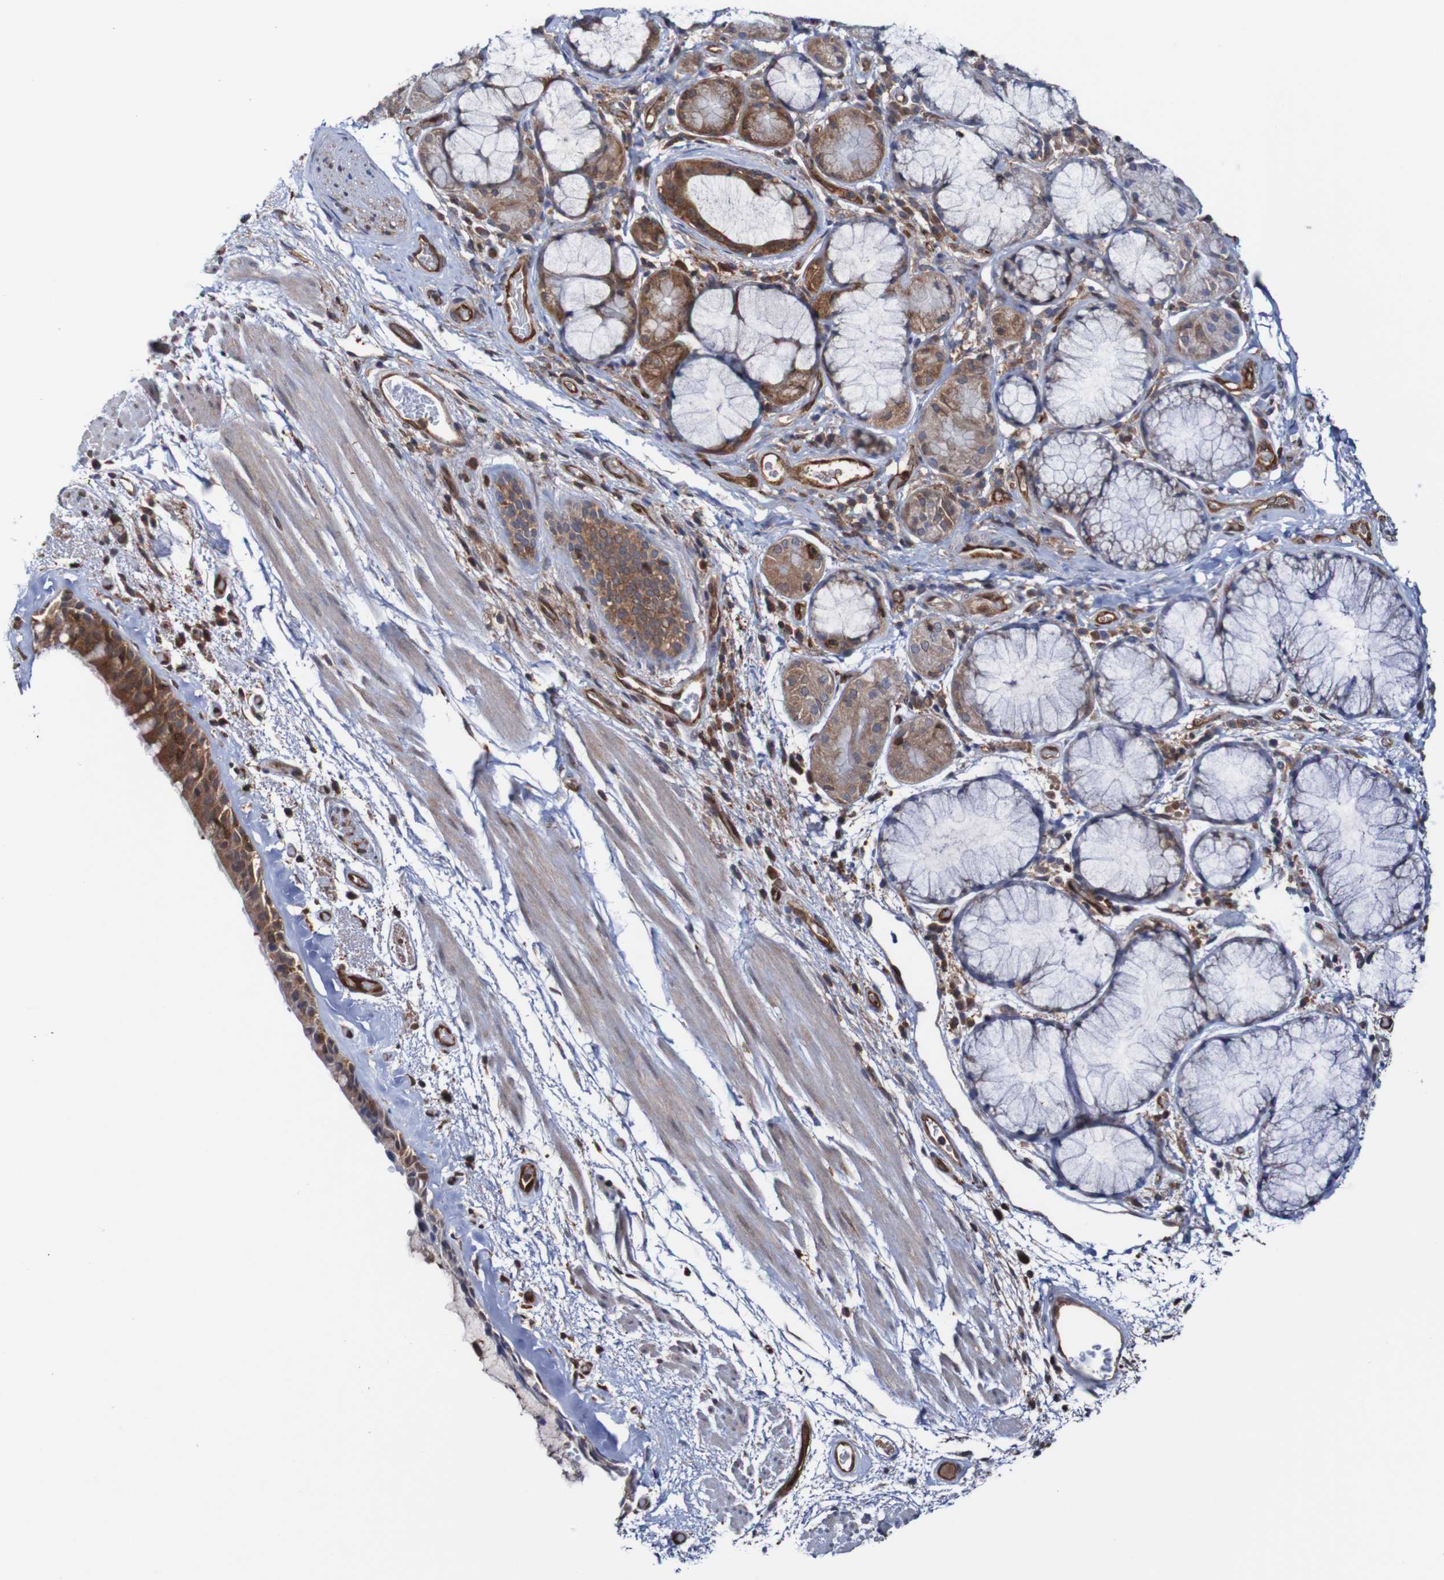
{"staining": {"intensity": "moderate", "quantity": ">75%", "location": "cytoplasmic/membranous"}, "tissue": "bronchus", "cell_type": "Respiratory epithelial cells", "image_type": "normal", "snomed": [{"axis": "morphology", "description": "Normal tissue, NOS"}, {"axis": "morphology", "description": "Adenocarcinoma, NOS"}, {"axis": "topography", "description": "Bronchus"}, {"axis": "topography", "description": "Lung"}], "caption": "A photomicrograph showing moderate cytoplasmic/membranous staining in about >75% of respiratory epithelial cells in benign bronchus, as visualized by brown immunohistochemical staining.", "gene": "RIGI", "patient": {"sex": "female", "age": 54}}